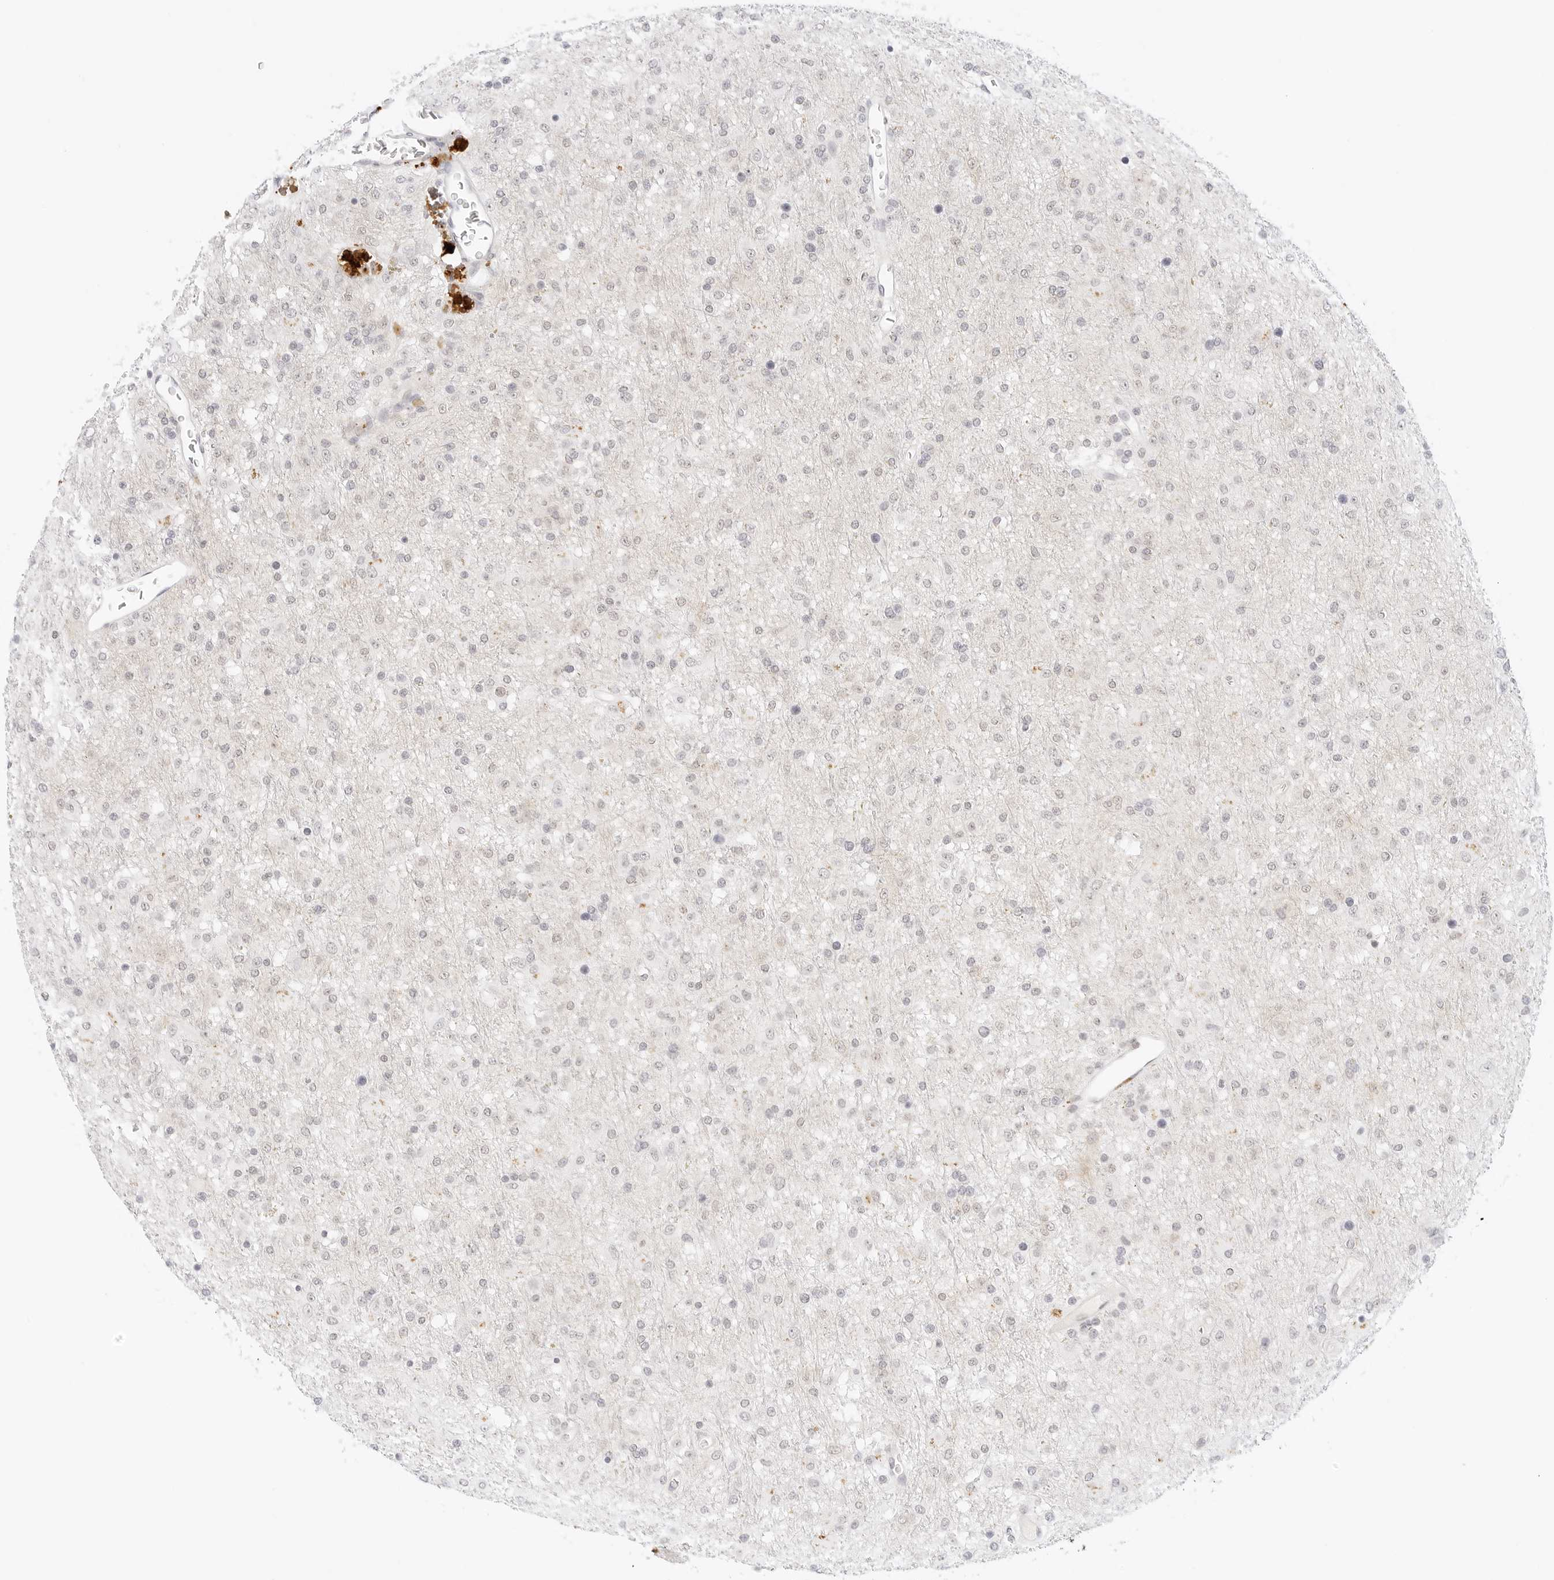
{"staining": {"intensity": "negative", "quantity": "none", "location": "none"}, "tissue": "glioma", "cell_type": "Tumor cells", "image_type": "cancer", "snomed": [{"axis": "morphology", "description": "Glioma, malignant, Low grade"}, {"axis": "topography", "description": "Brain"}], "caption": "This is a image of immunohistochemistry (IHC) staining of malignant glioma (low-grade), which shows no expression in tumor cells.", "gene": "XKR4", "patient": {"sex": "male", "age": 65}}